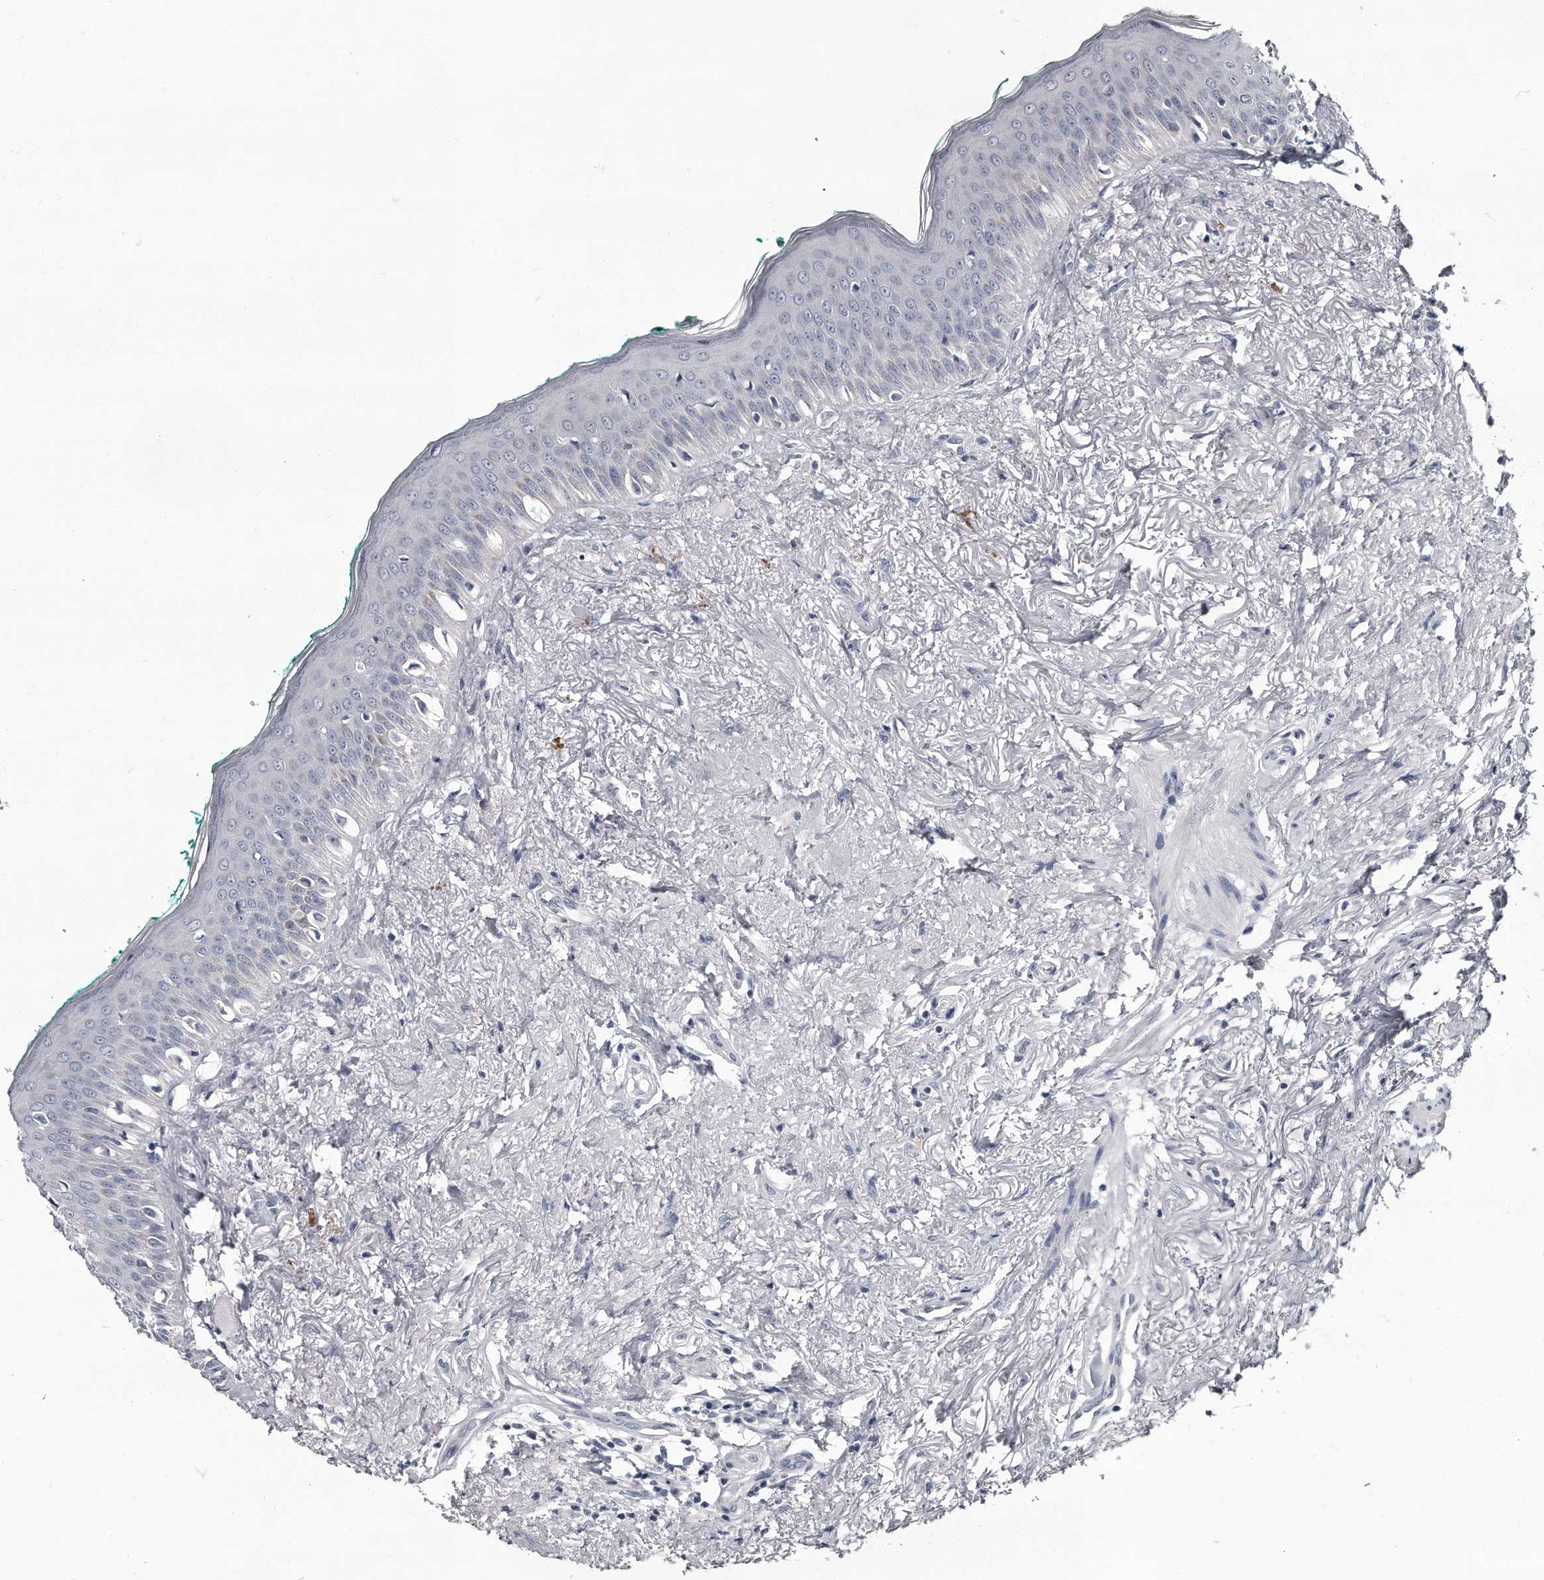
{"staining": {"intensity": "negative", "quantity": "none", "location": "none"}, "tissue": "oral mucosa", "cell_type": "Squamous epithelial cells", "image_type": "normal", "snomed": [{"axis": "morphology", "description": "Normal tissue, NOS"}, {"axis": "topography", "description": "Oral tissue"}], "caption": "Immunohistochemistry histopathology image of benign human oral mucosa stained for a protein (brown), which reveals no staining in squamous epithelial cells.", "gene": "GAPVD1", "patient": {"sex": "female", "age": 70}}